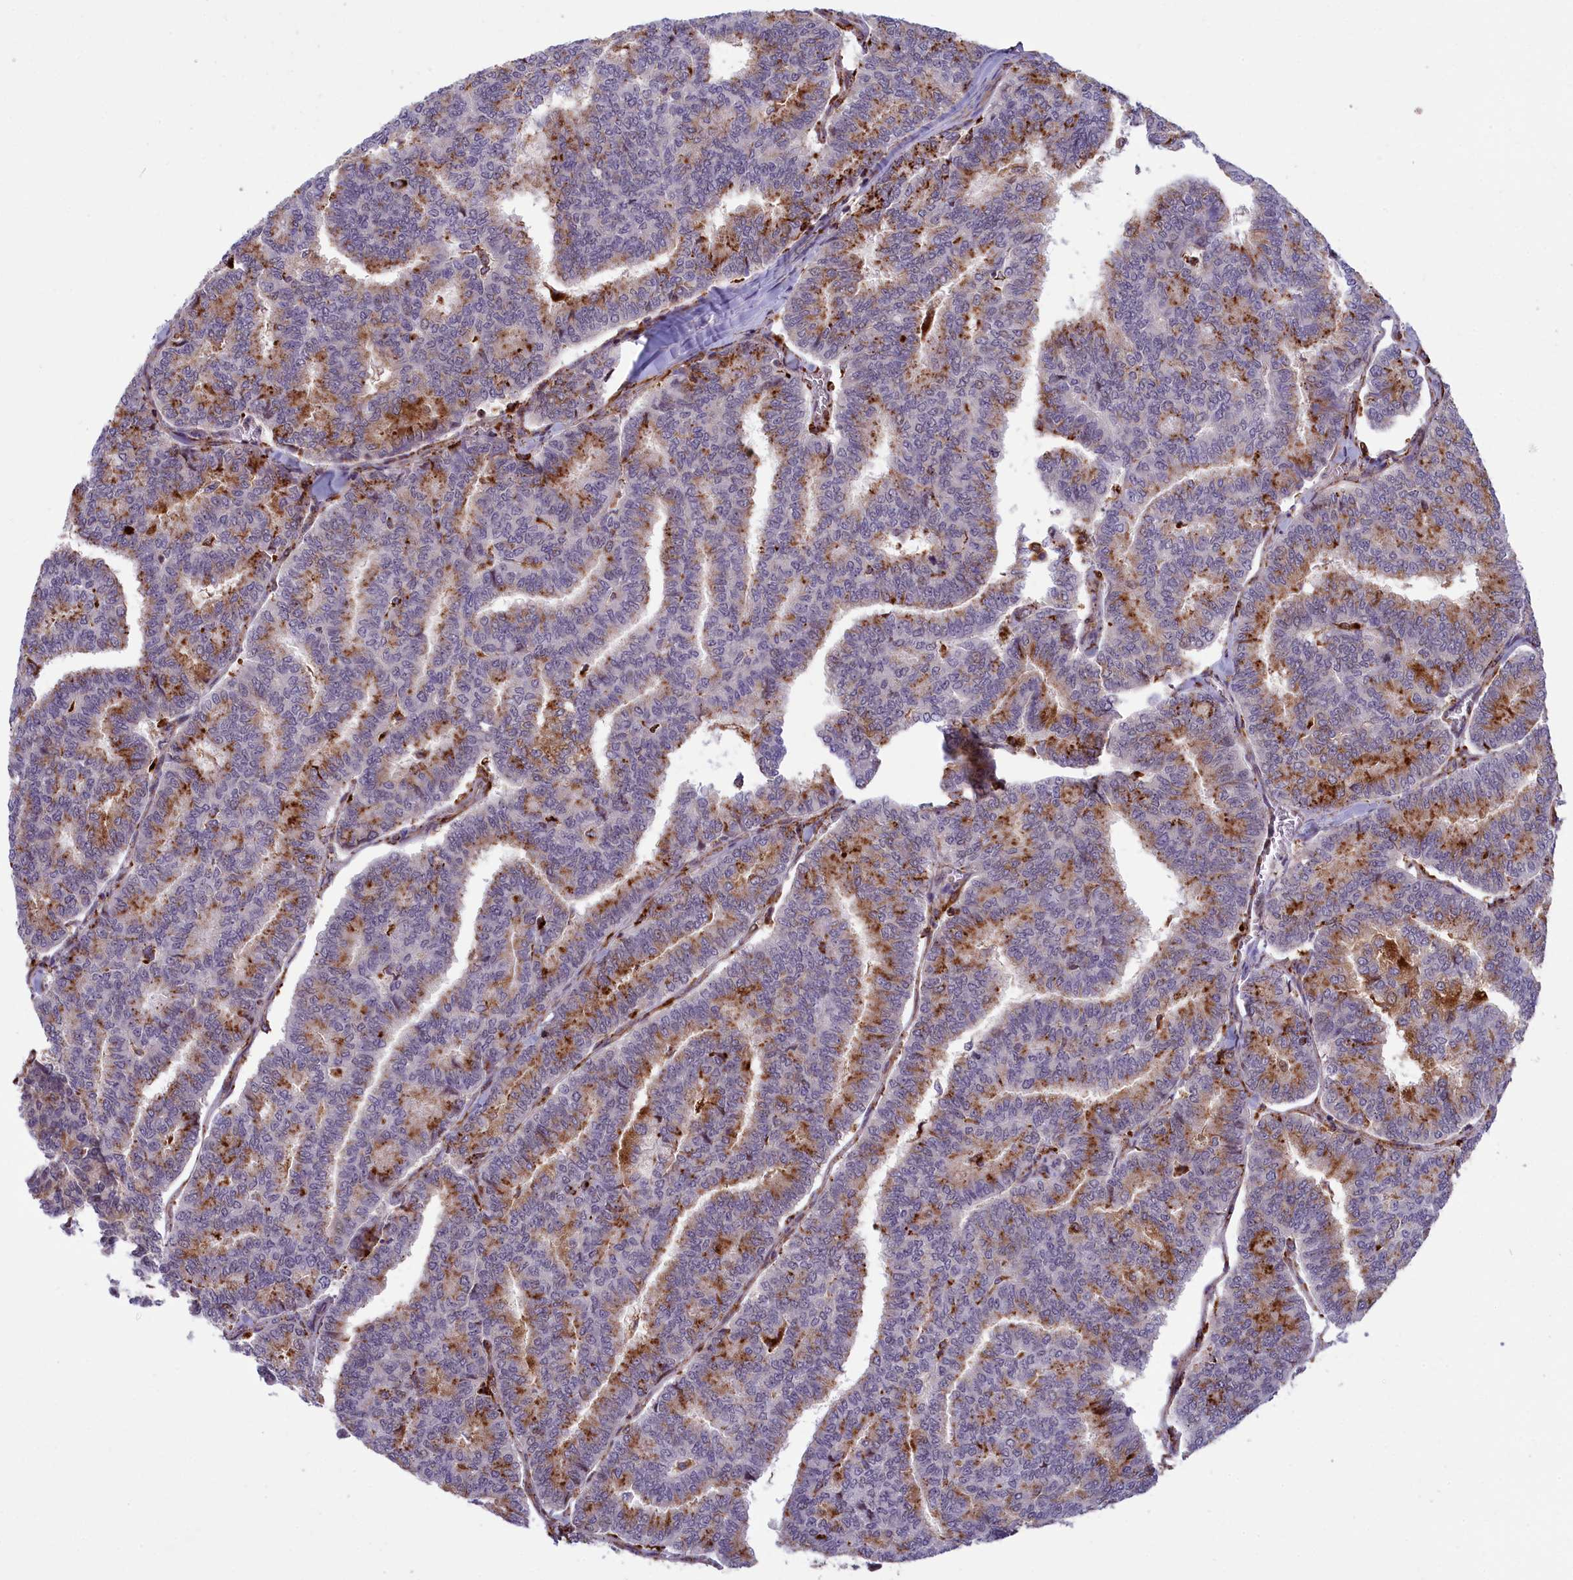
{"staining": {"intensity": "moderate", "quantity": "25%-75%", "location": "cytoplasmic/membranous"}, "tissue": "thyroid cancer", "cell_type": "Tumor cells", "image_type": "cancer", "snomed": [{"axis": "morphology", "description": "Papillary adenocarcinoma, NOS"}, {"axis": "topography", "description": "Thyroid gland"}], "caption": "Protein staining exhibits moderate cytoplasmic/membranous positivity in about 25%-75% of tumor cells in papillary adenocarcinoma (thyroid).", "gene": "MAN2B1", "patient": {"sex": "female", "age": 35}}